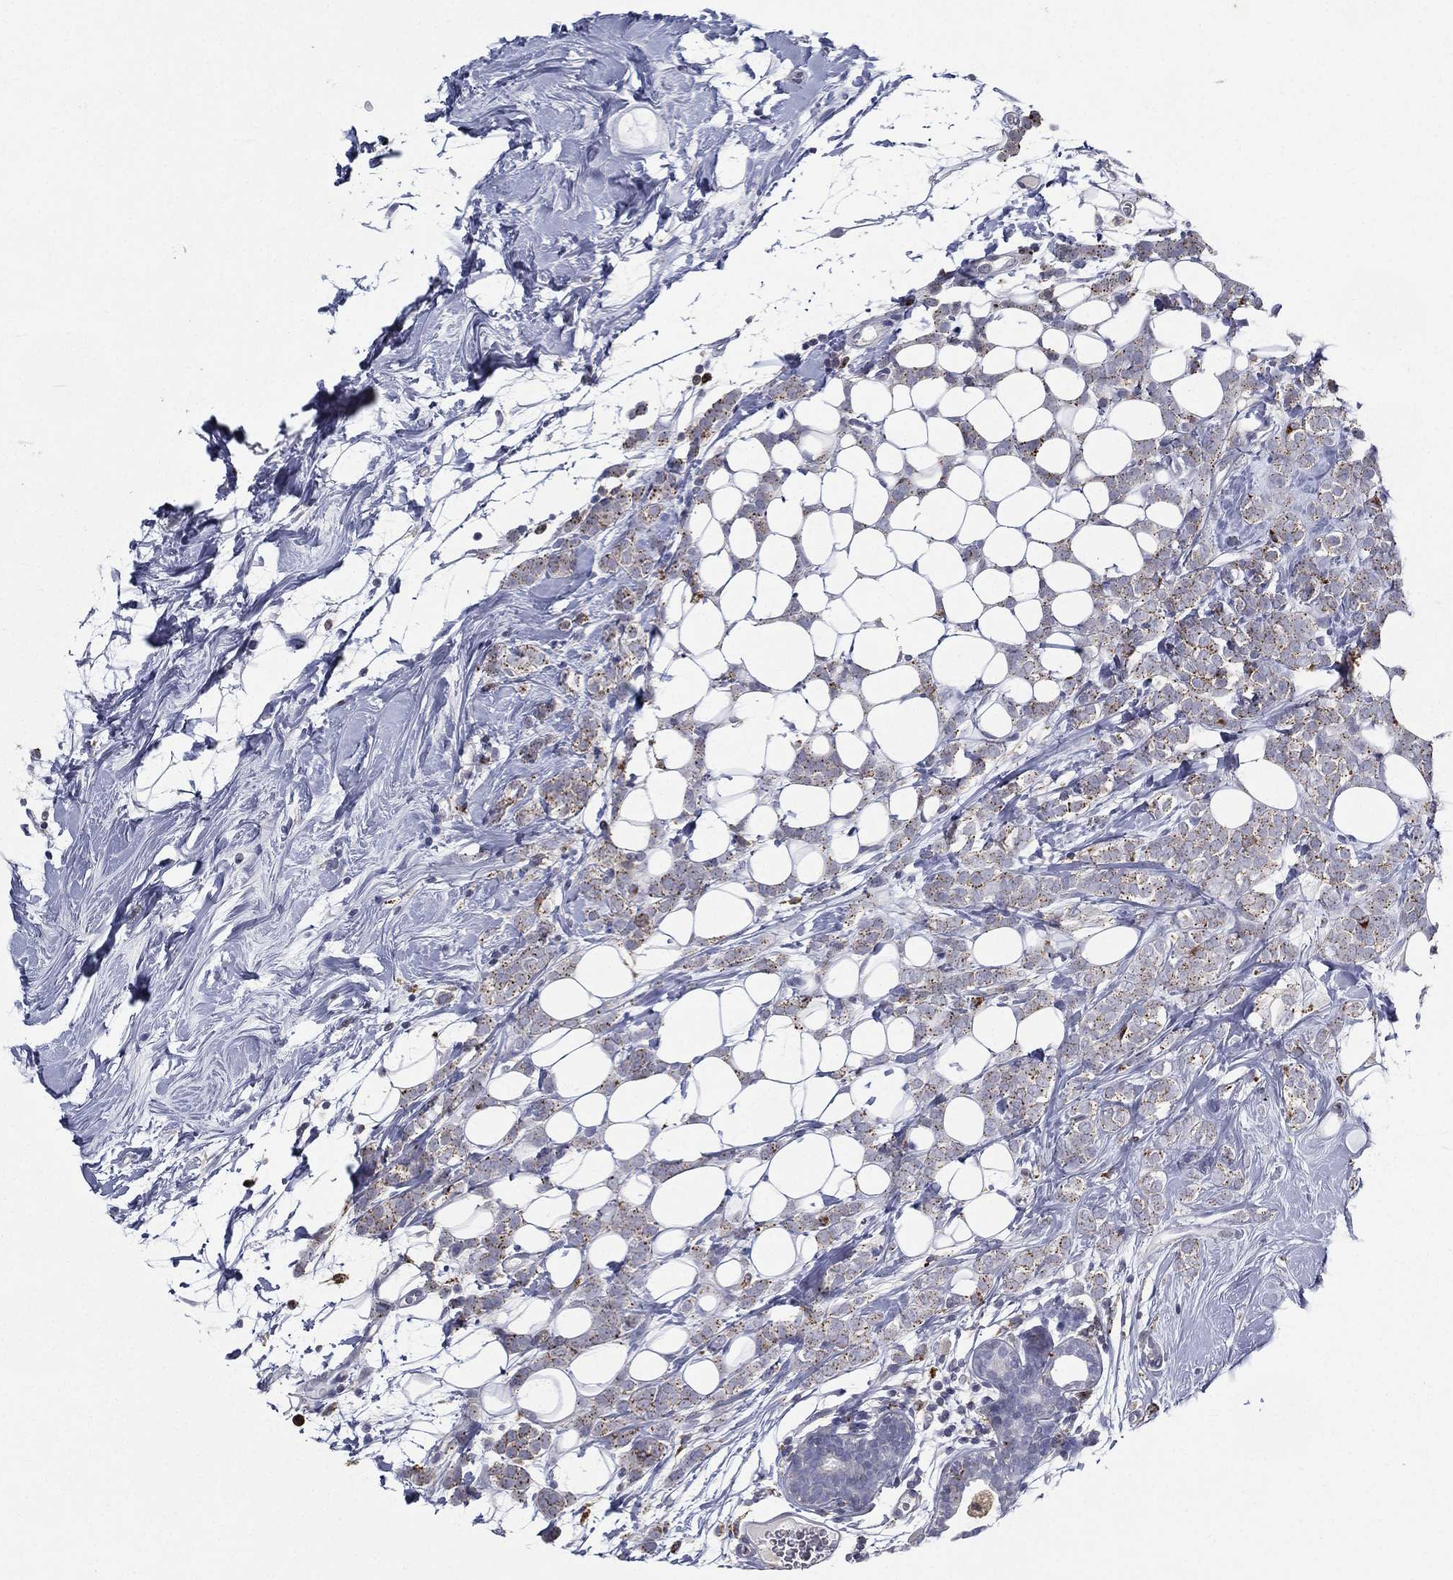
{"staining": {"intensity": "moderate", "quantity": ">75%", "location": "cytoplasmic/membranous"}, "tissue": "breast cancer", "cell_type": "Tumor cells", "image_type": "cancer", "snomed": [{"axis": "morphology", "description": "Lobular carcinoma"}, {"axis": "topography", "description": "Breast"}], "caption": "Human lobular carcinoma (breast) stained for a protein (brown) displays moderate cytoplasmic/membranous positive positivity in approximately >75% of tumor cells.", "gene": "EVI2B", "patient": {"sex": "female", "age": 49}}